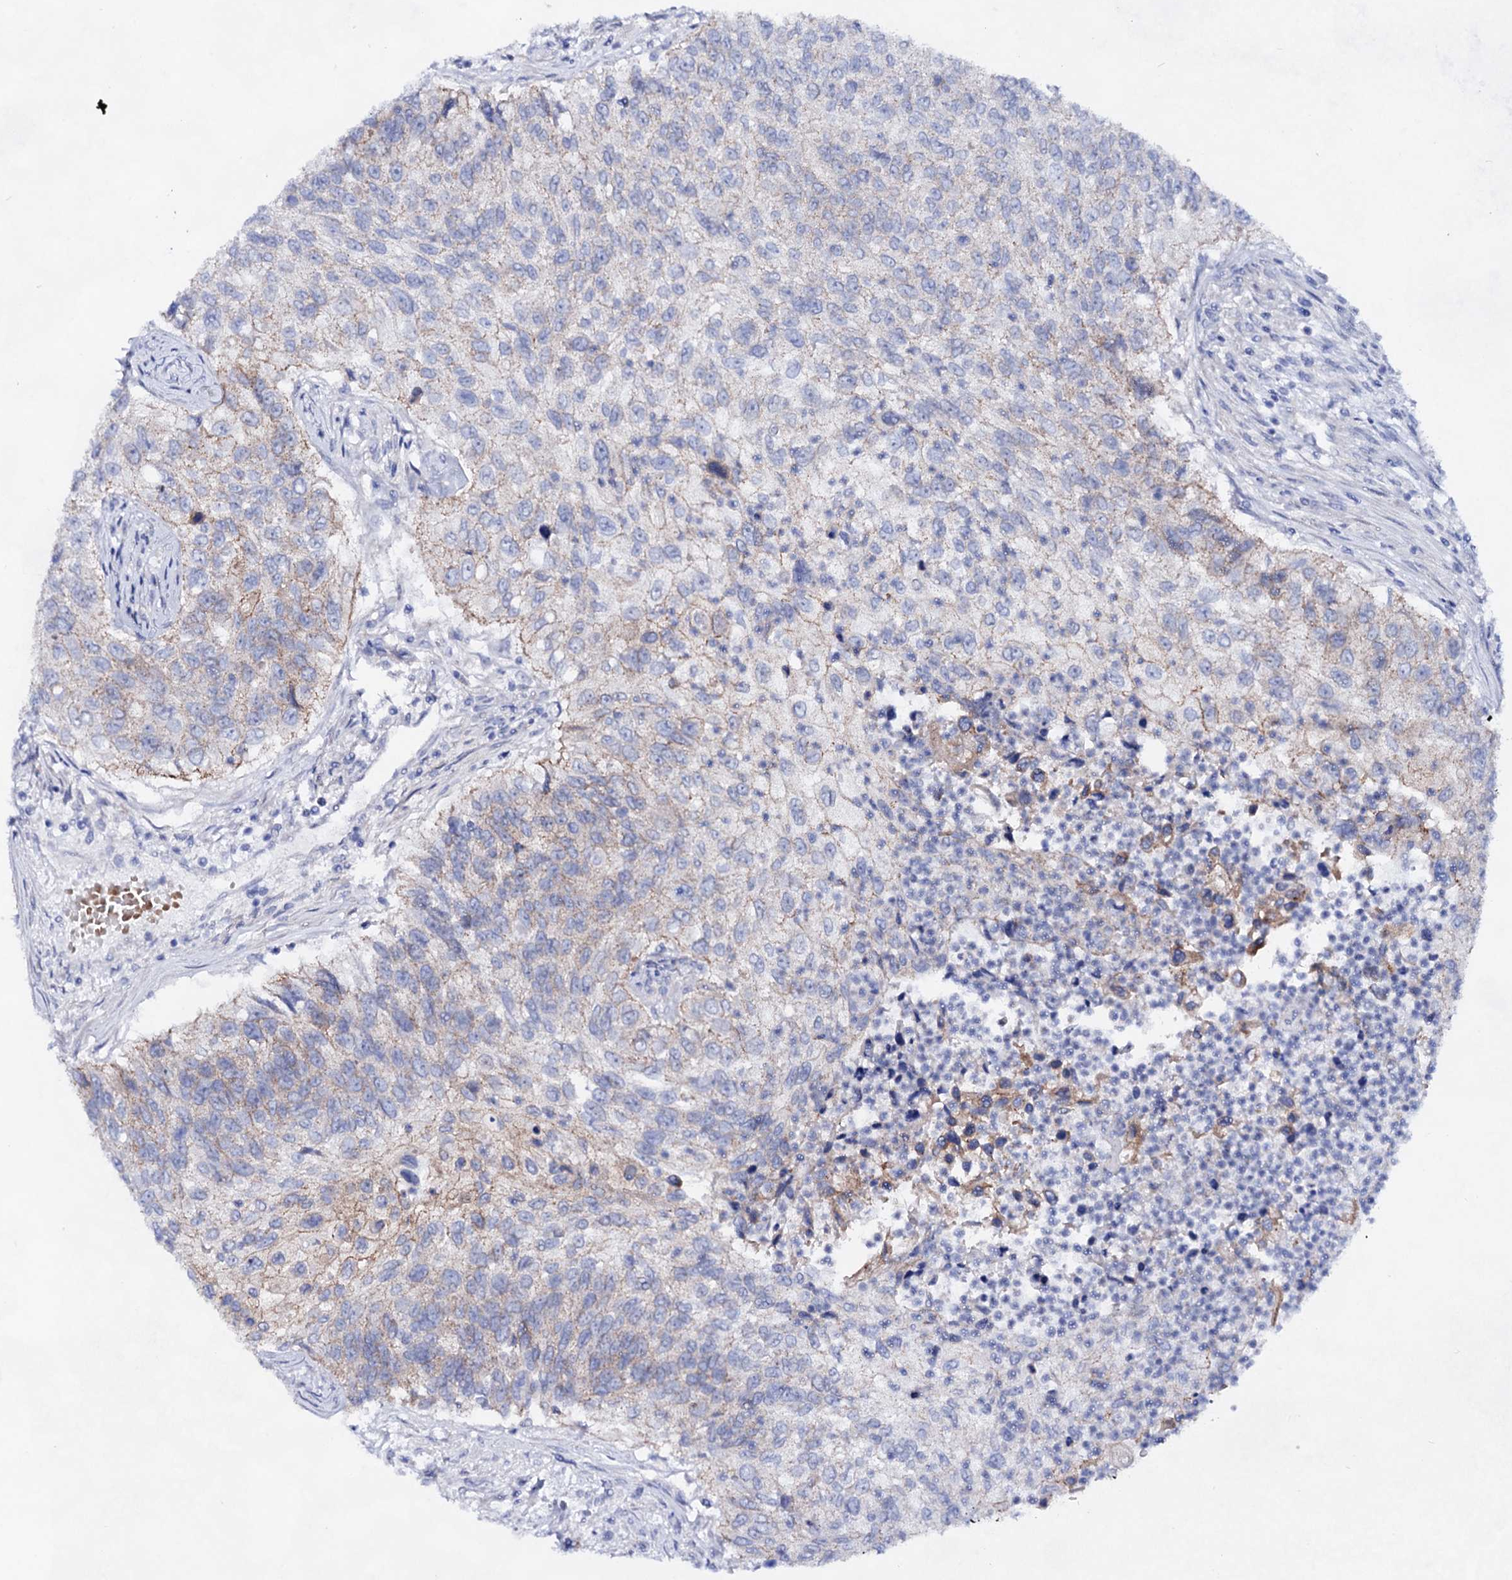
{"staining": {"intensity": "moderate", "quantity": "<25%", "location": "cytoplasmic/membranous"}, "tissue": "urothelial cancer", "cell_type": "Tumor cells", "image_type": "cancer", "snomed": [{"axis": "morphology", "description": "Urothelial carcinoma, High grade"}, {"axis": "topography", "description": "Urinary bladder"}], "caption": "IHC image of human urothelial cancer stained for a protein (brown), which reveals low levels of moderate cytoplasmic/membranous expression in approximately <25% of tumor cells.", "gene": "PLIN1", "patient": {"sex": "female", "age": 60}}